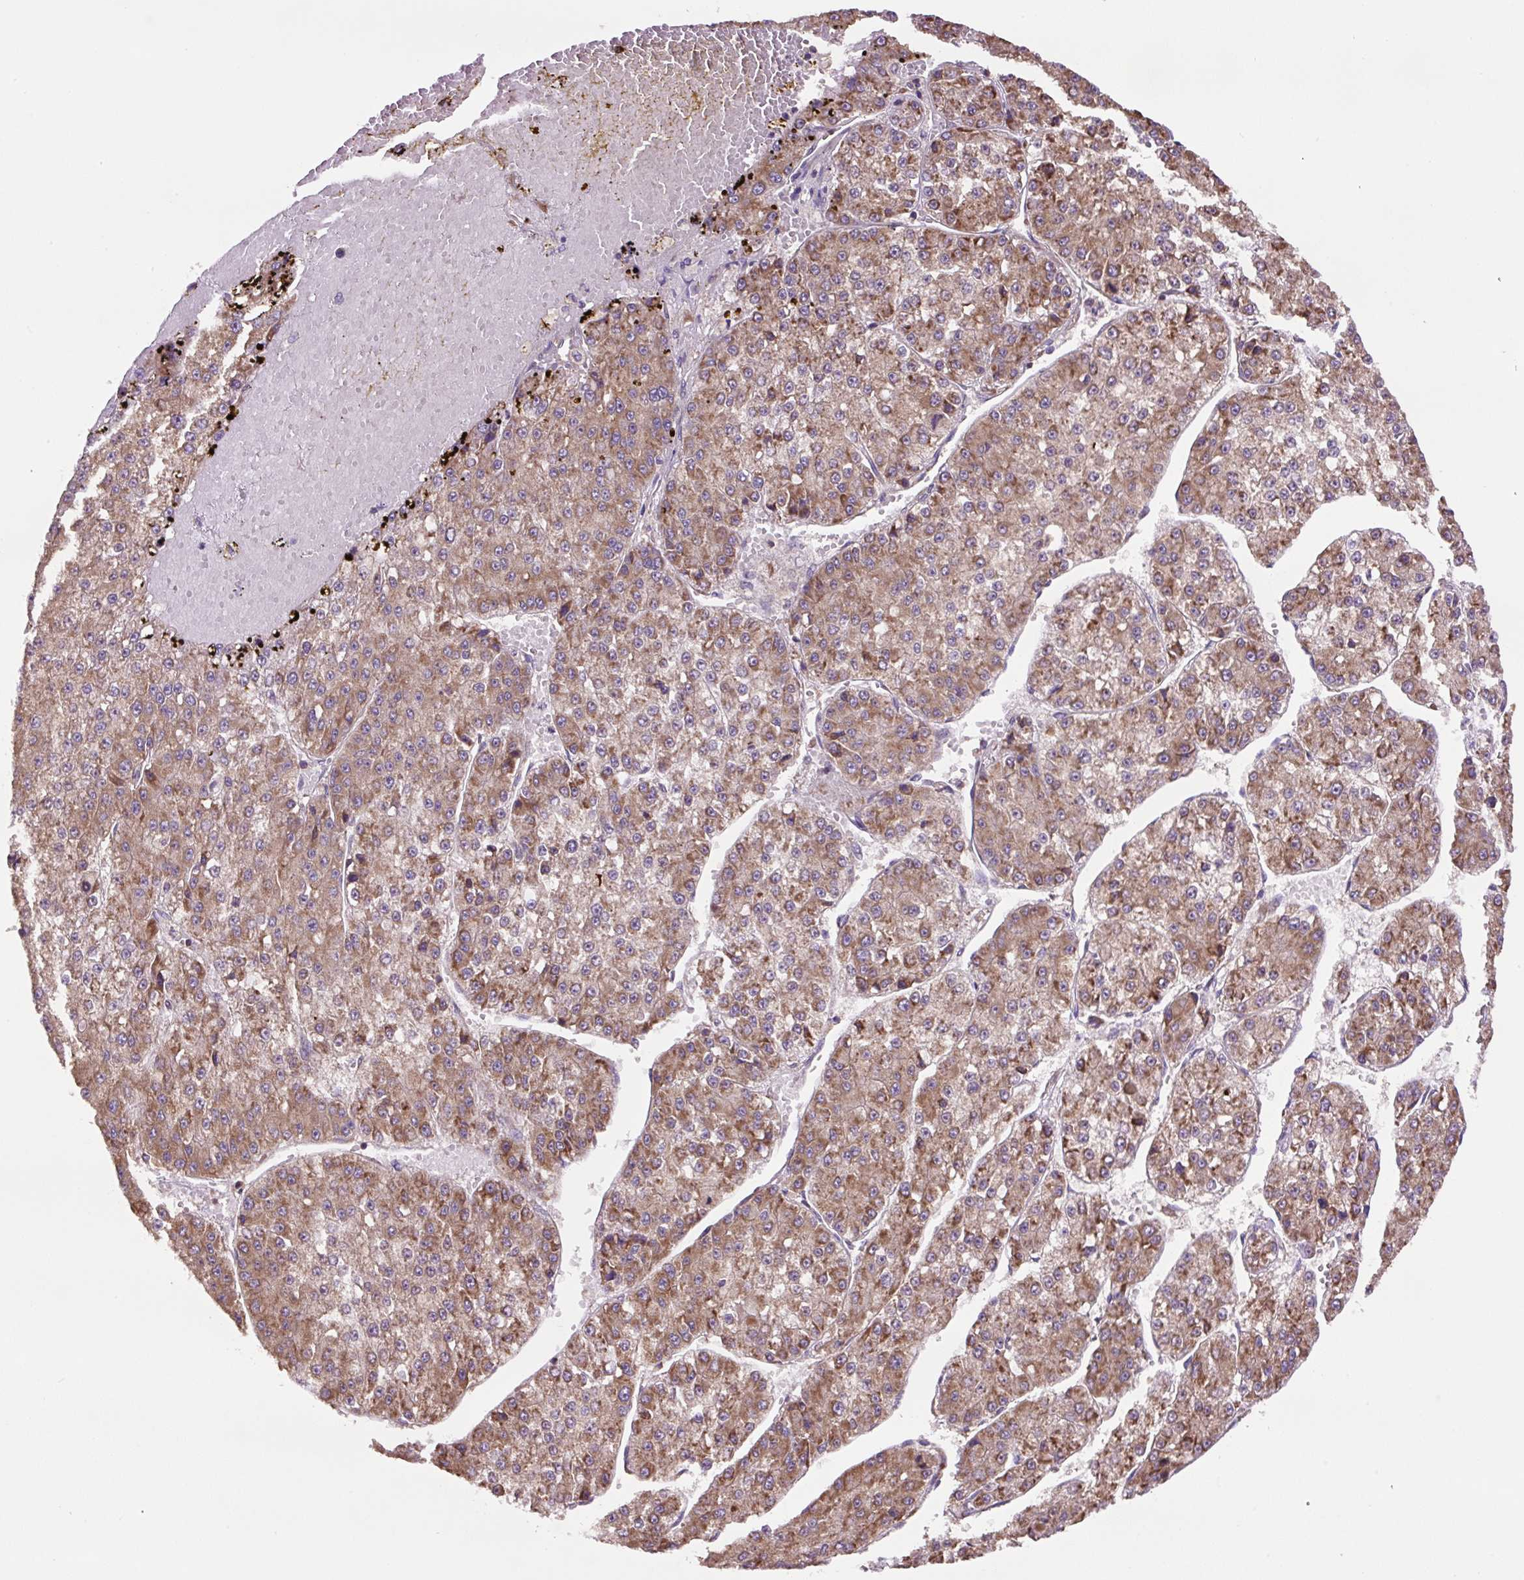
{"staining": {"intensity": "moderate", "quantity": ">75%", "location": "cytoplasmic/membranous"}, "tissue": "liver cancer", "cell_type": "Tumor cells", "image_type": "cancer", "snomed": [{"axis": "morphology", "description": "Carcinoma, Hepatocellular, NOS"}, {"axis": "topography", "description": "Liver"}], "caption": "Liver cancer tissue demonstrates moderate cytoplasmic/membranous positivity in approximately >75% of tumor cells", "gene": "RPS23", "patient": {"sex": "female", "age": 73}}